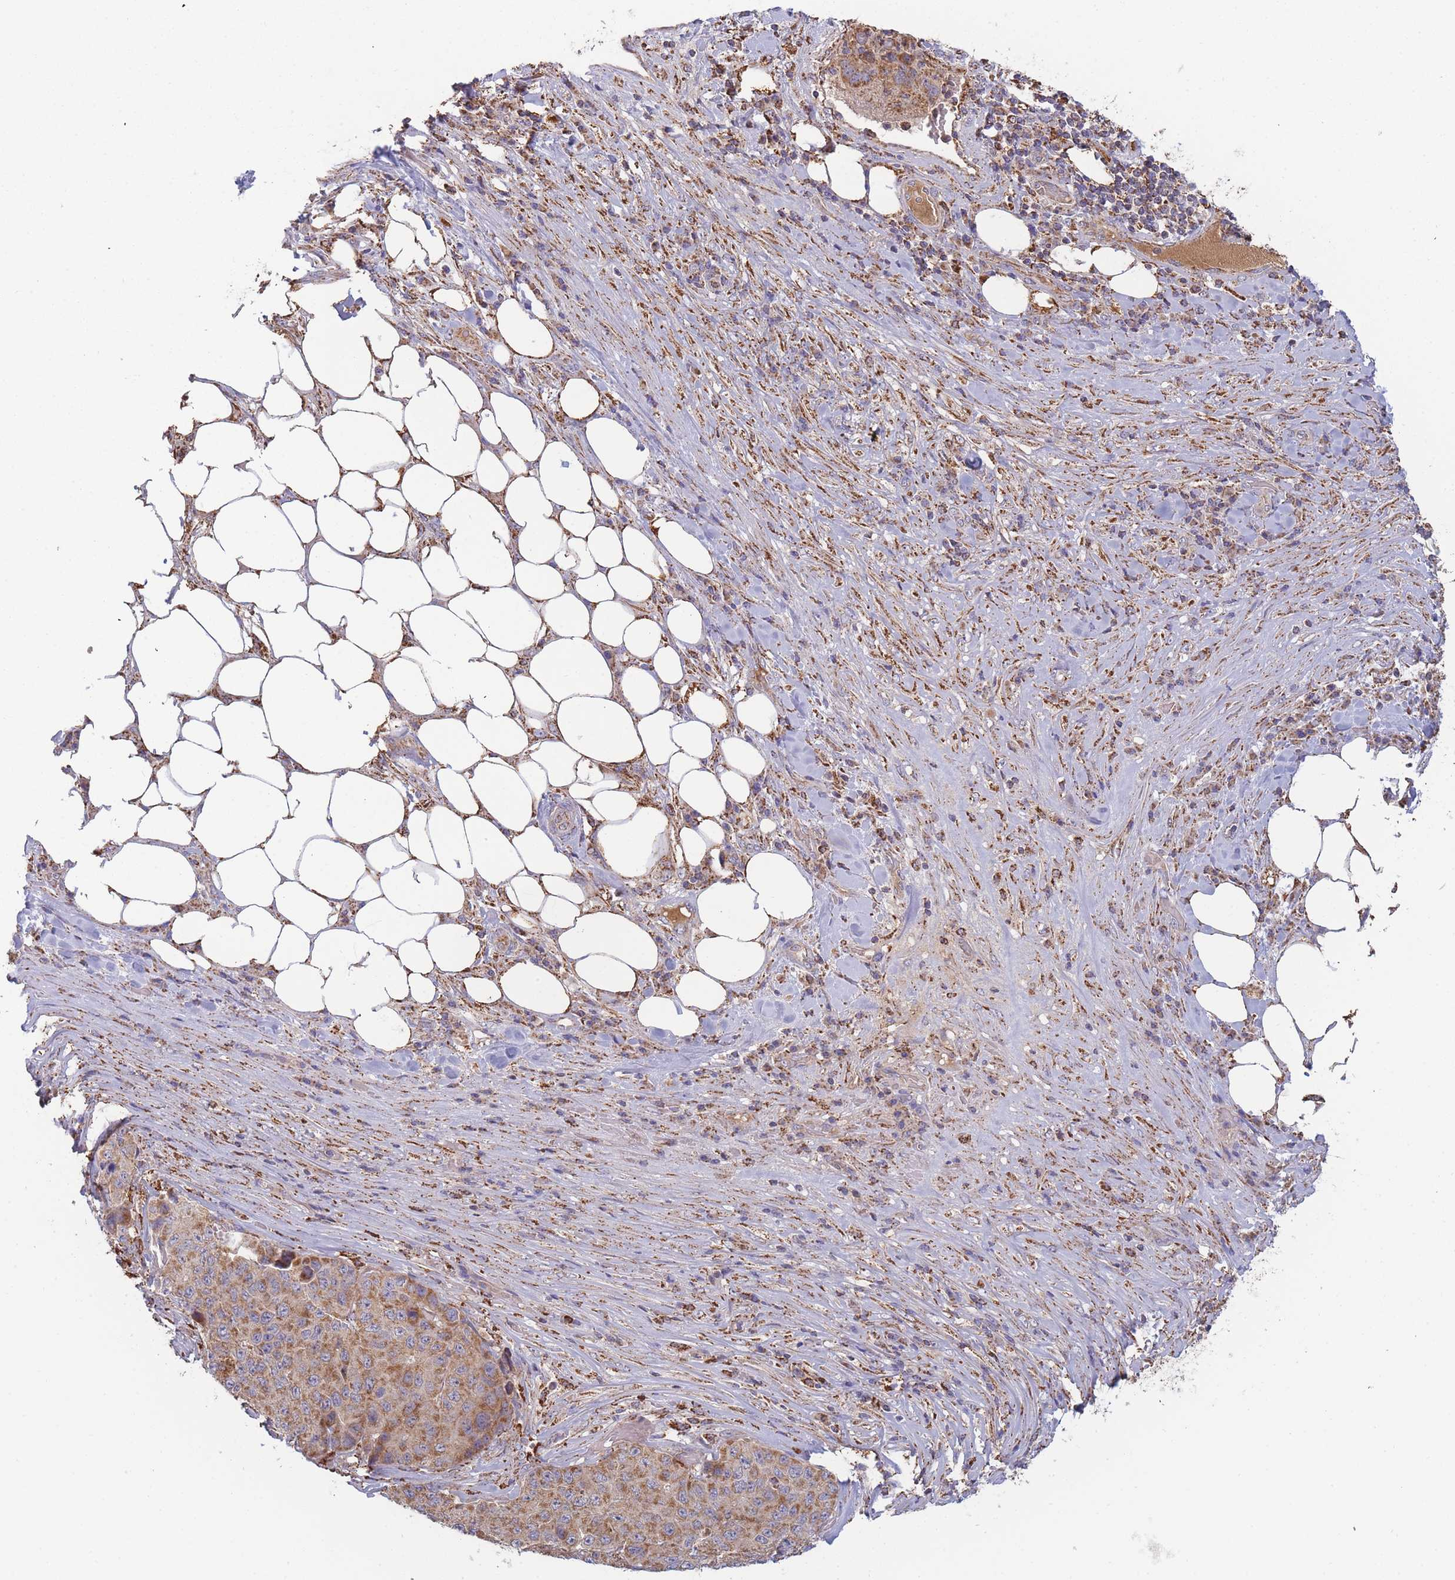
{"staining": {"intensity": "moderate", "quantity": ">75%", "location": "cytoplasmic/membranous"}, "tissue": "stomach cancer", "cell_type": "Tumor cells", "image_type": "cancer", "snomed": [{"axis": "morphology", "description": "Adenocarcinoma, NOS"}, {"axis": "topography", "description": "Stomach"}], "caption": "High-power microscopy captured an IHC photomicrograph of stomach cancer, revealing moderate cytoplasmic/membranous positivity in approximately >75% of tumor cells. (brown staining indicates protein expression, while blue staining denotes nuclei).", "gene": "MRPL17", "patient": {"sex": "male", "age": 71}}